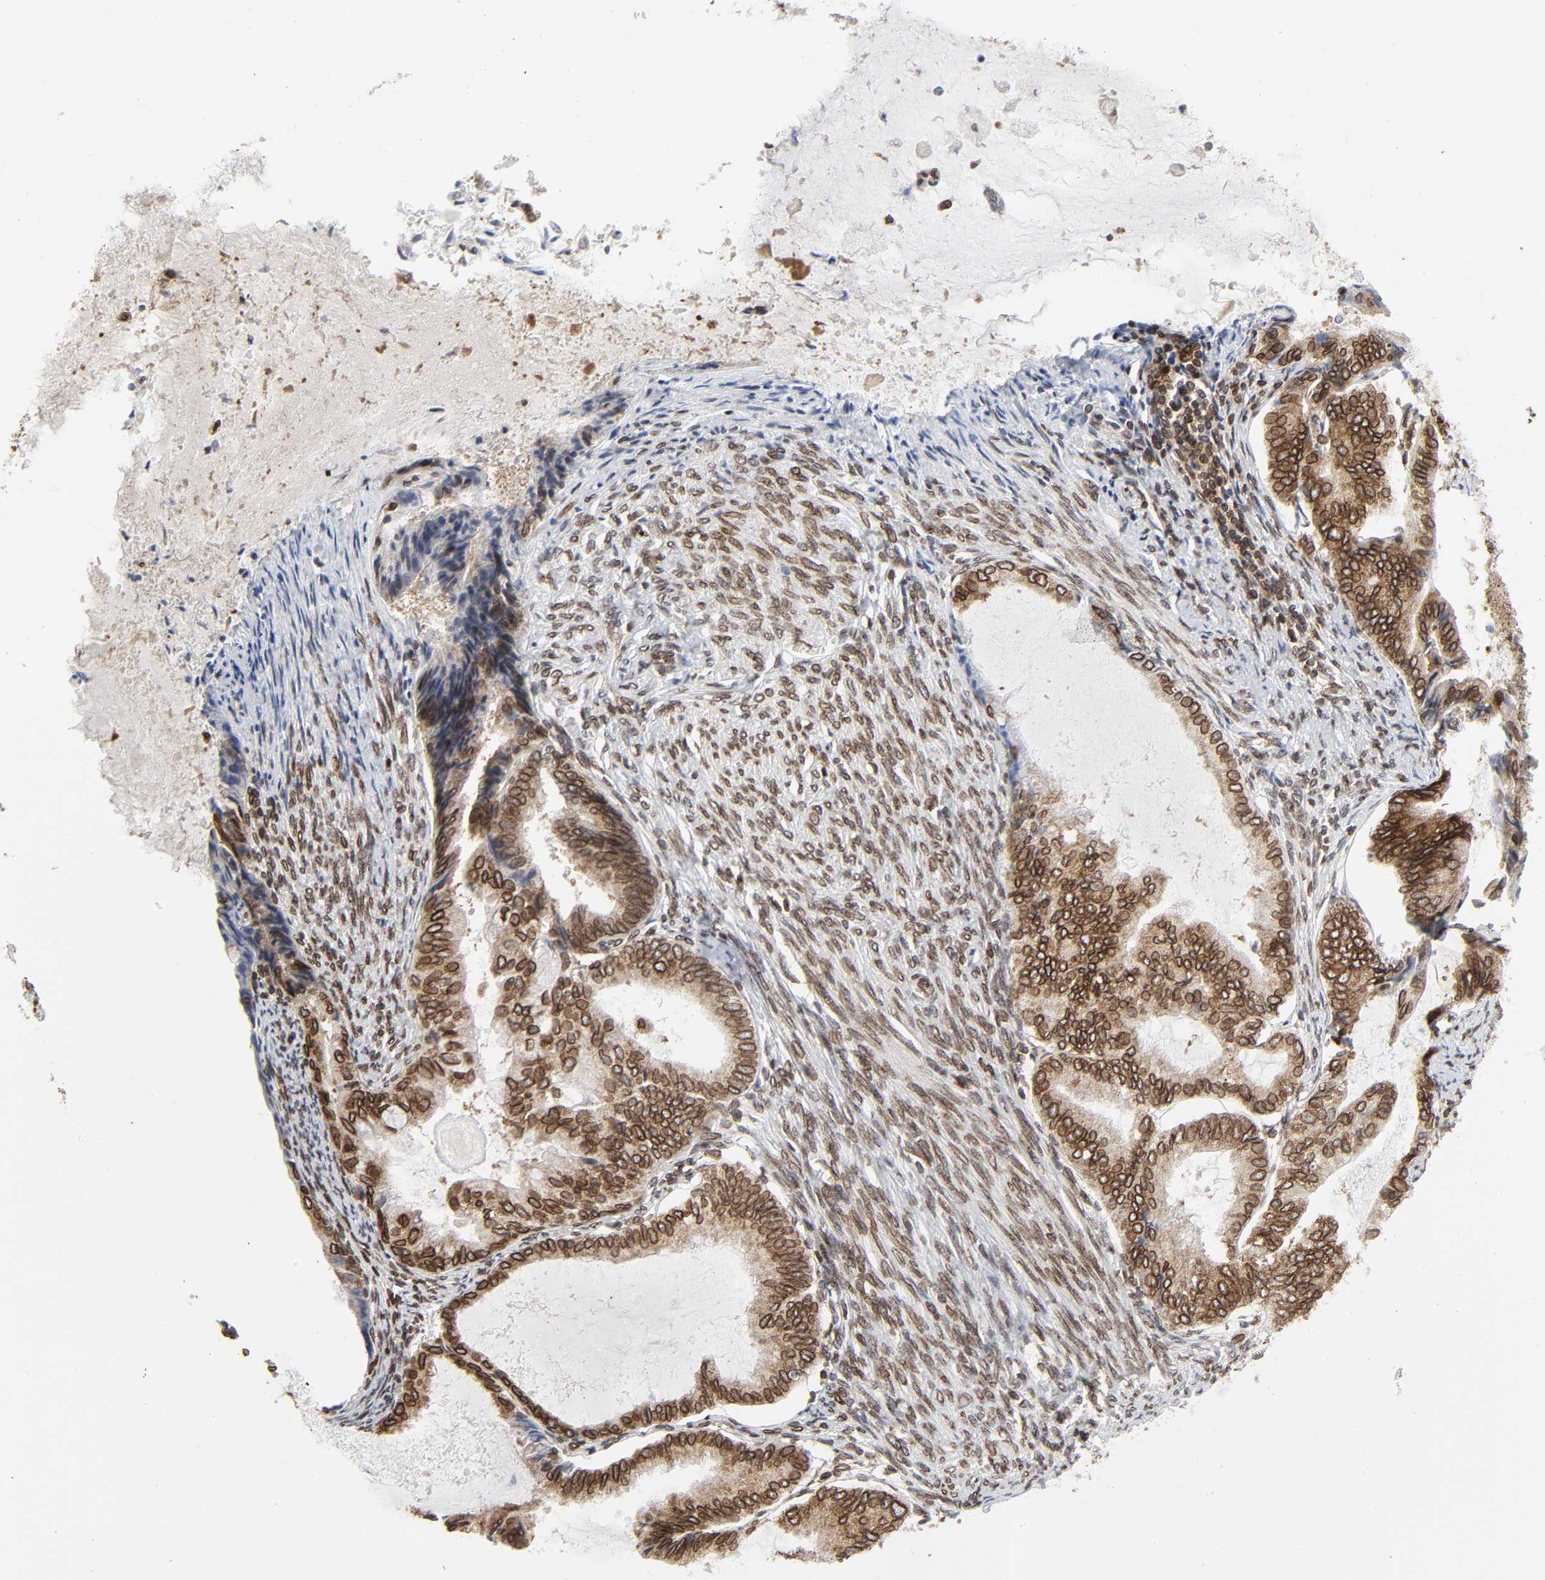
{"staining": {"intensity": "strong", "quantity": ">75%", "location": "cytoplasmic/membranous,nuclear"}, "tissue": "endometrial cancer", "cell_type": "Tumor cells", "image_type": "cancer", "snomed": [{"axis": "morphology", "description": "Adenocarcinoma, NOS"}, {"axis": "topography", "description": "Endometrium"}], "caption": "Endometrial cancer stained with a protein marker displays strong staining in tumor cells.", "gene": "RANGAP1", "patient": {"sex": "female", "age": 86}}